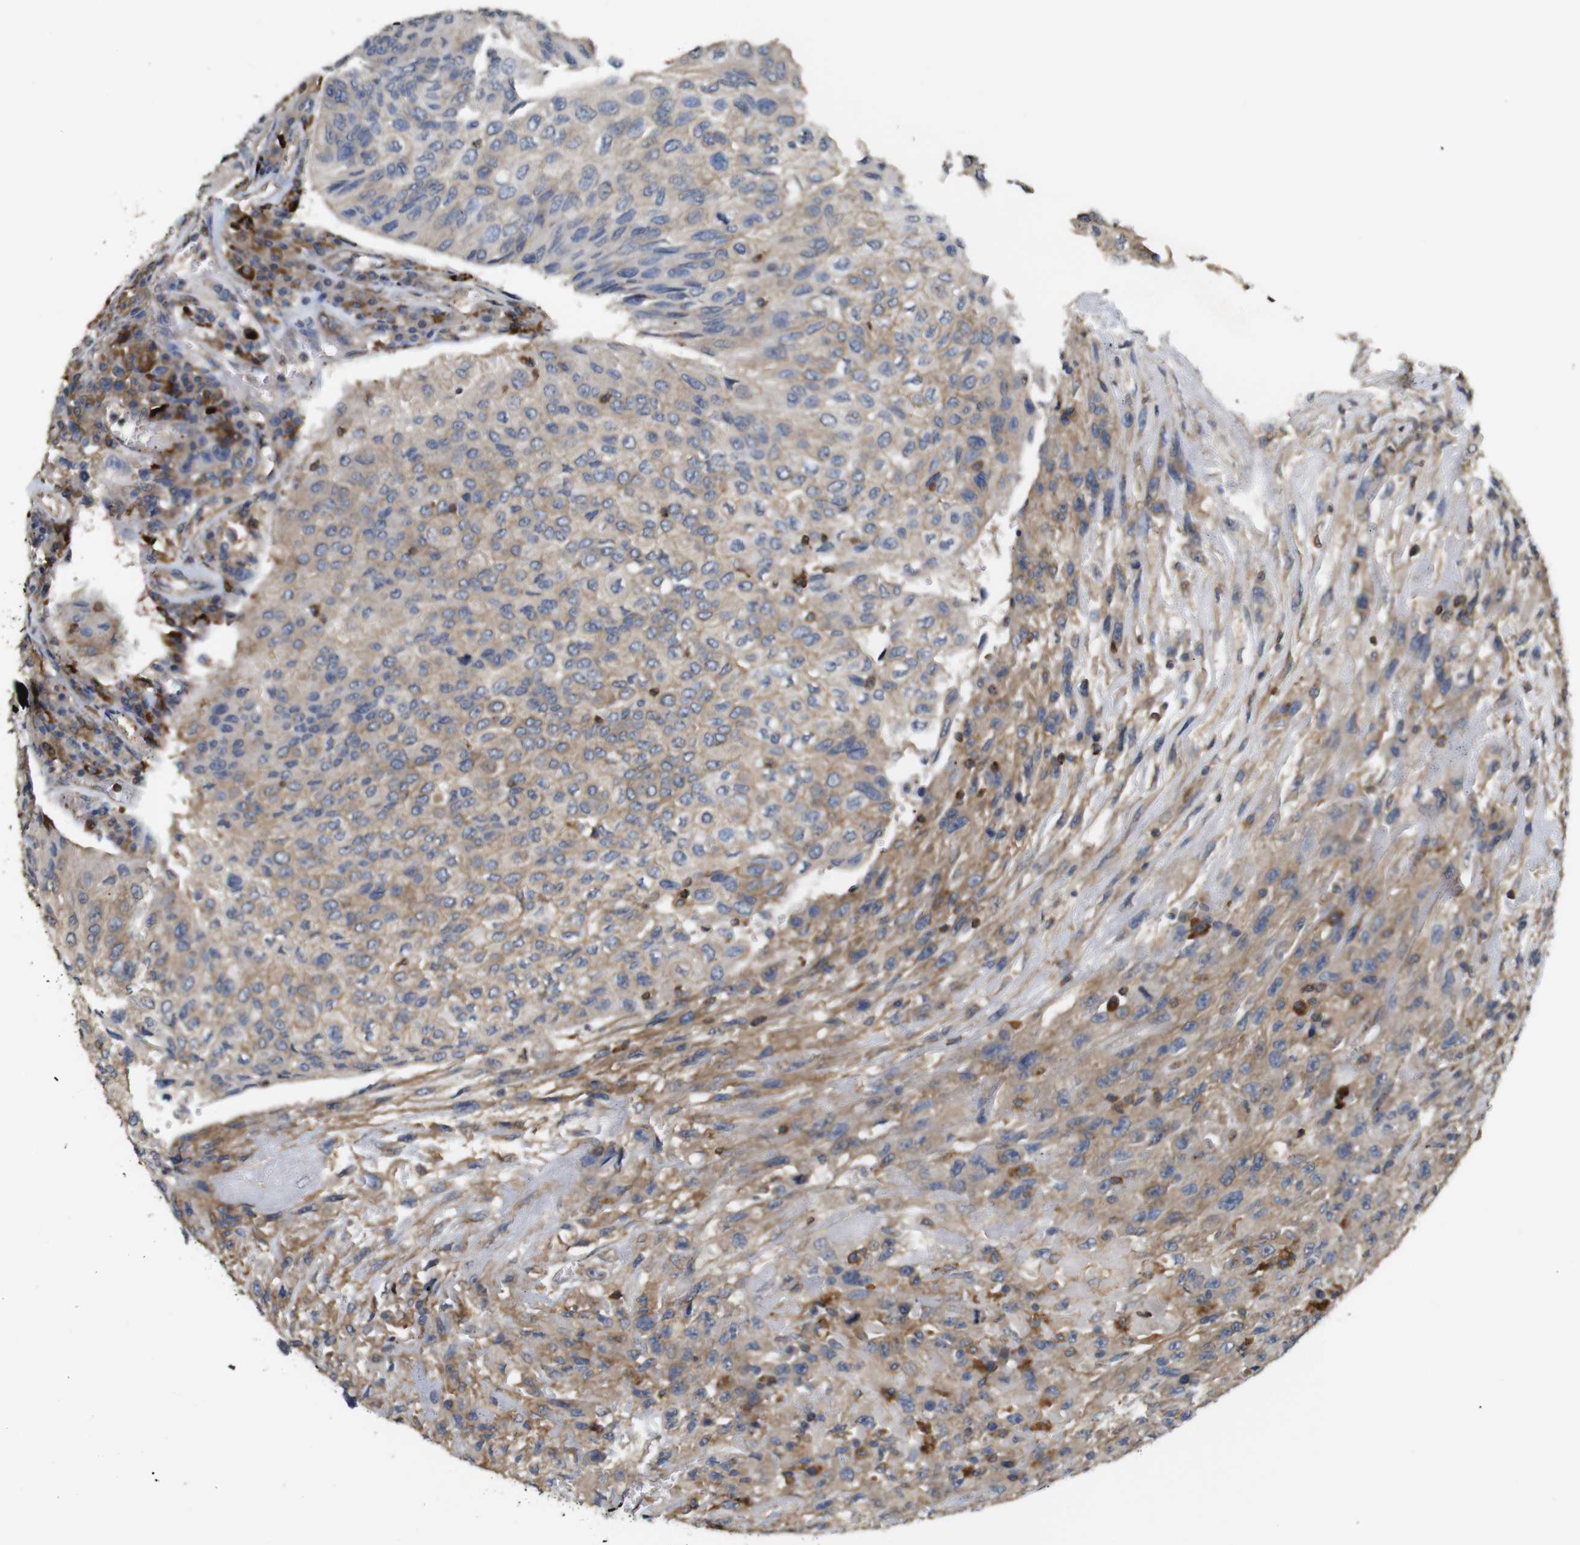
{"staining": {"intensity": "moderate", "quantity": "25%-75%", "location": "cytoplasmic/membranous"}, "tissue": "urothelial cancer", "cell_type": "Tumor cells", "image_type": "cancer", "snomed": [{"axis": "morphology", "description": "Urothelial carcinoma, High grade"}, {"axis": "topography", "description": "Urinary bladder"}], "caption": "Brown immunohistochemical staining in urothelial cancer exhibits moderate cytoplasmic/membranous staining in about 25%-75% of tumor cells.", "gene": "KSR1", "patient": {"sex": "male", "age": 66}}